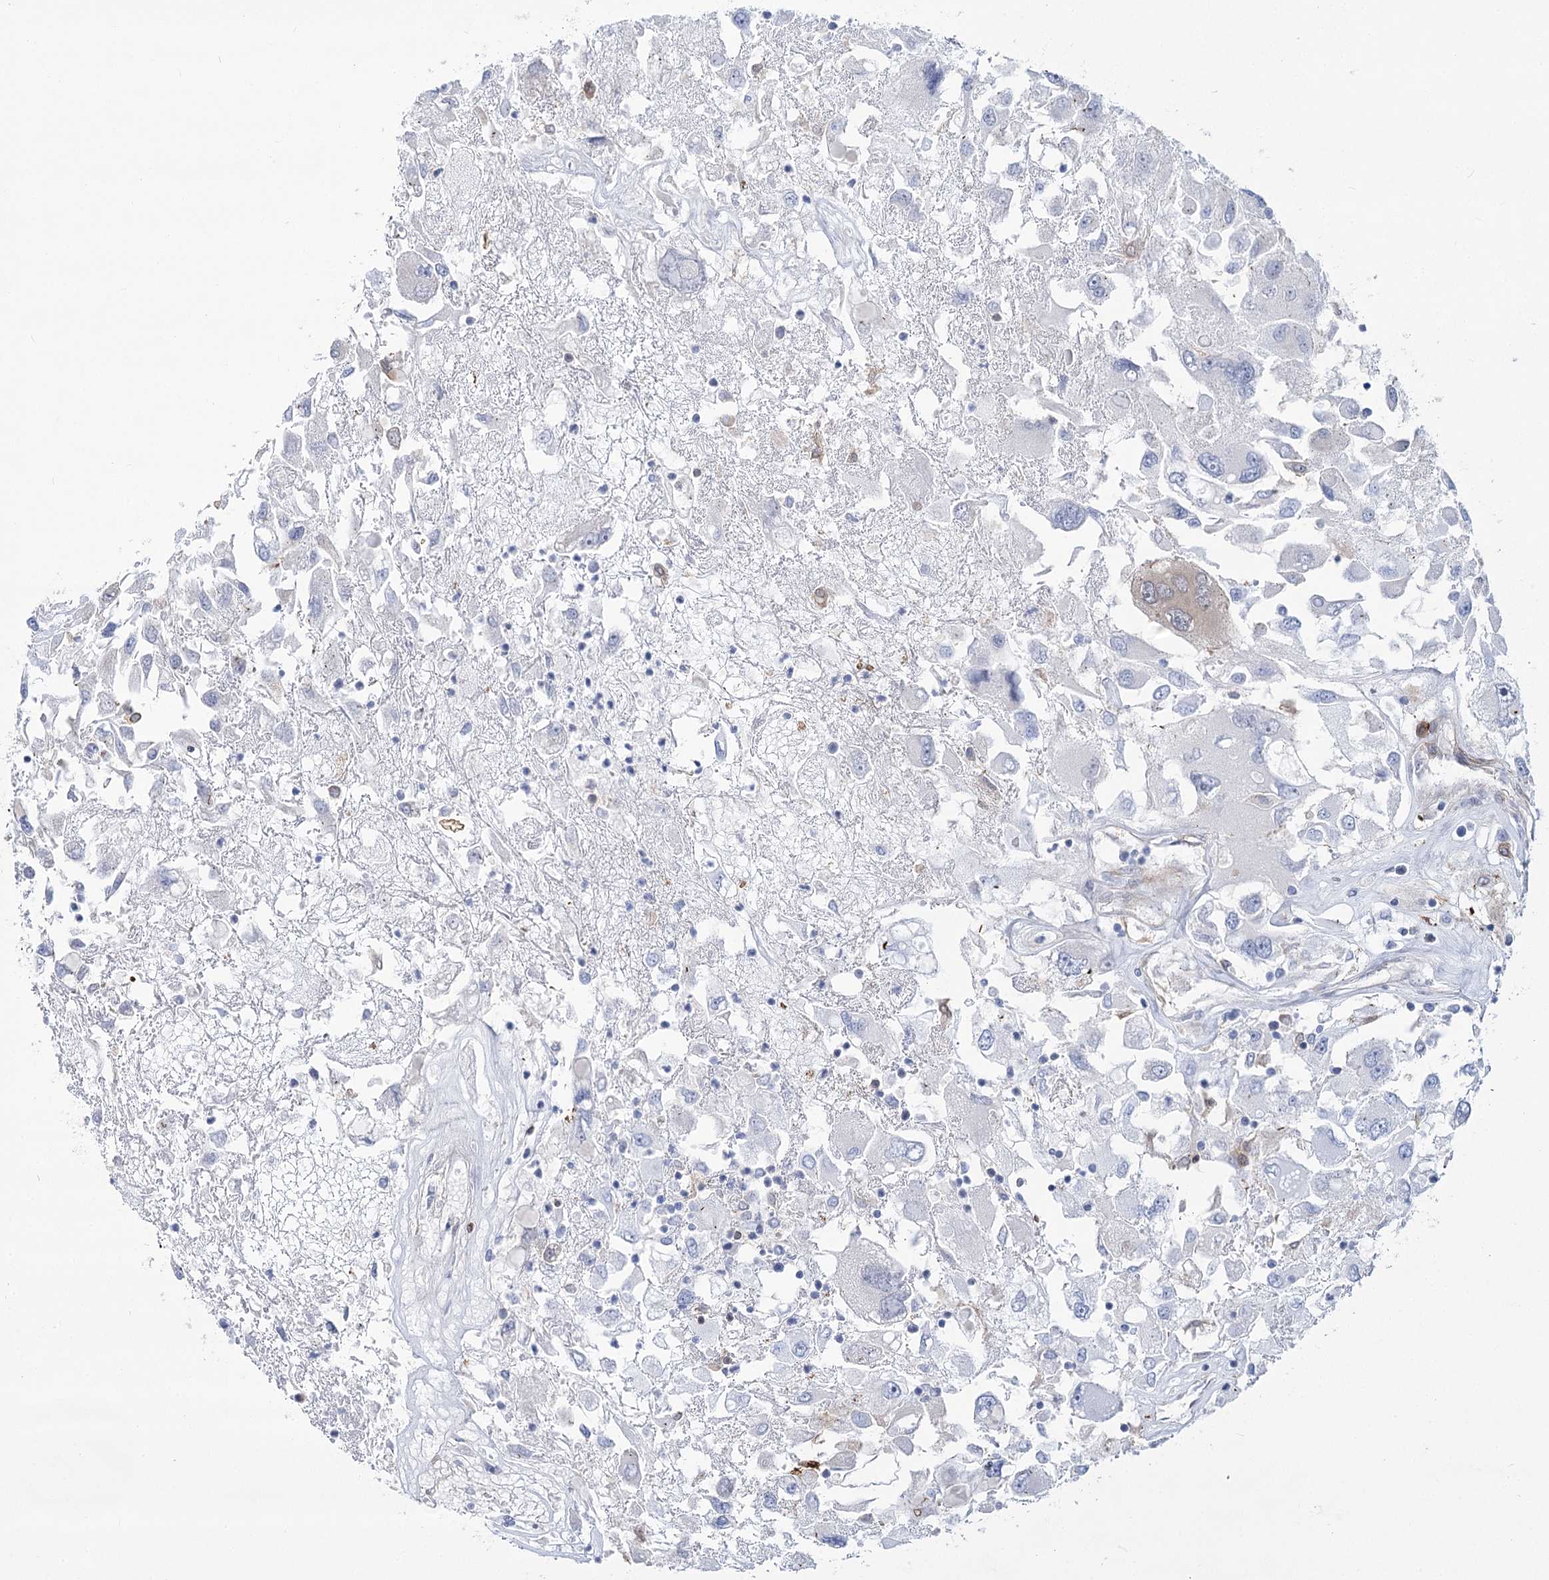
{"staining": {"intensity": "negative", "quantity": "none", "location": "none"}, "tissue": "renal cancer", "cell_type": "Tumor cells", "image_type": "cancer", "snomed": [{"axis": "morphology", "description": "Adenocarcinoma, NOS"}, {"axis": "topography", "description": "Kidney"}], "caption": "Tumor cells show no significant protein staining in renal cancer. Brightfield microscopy of immunohistochemistry (IHC) stained with DAB (brown) and hematoxylin (blue), captured at high magnification.", "gene": "PCDHA1", "patient": {"sex": "female", "age": 52}}